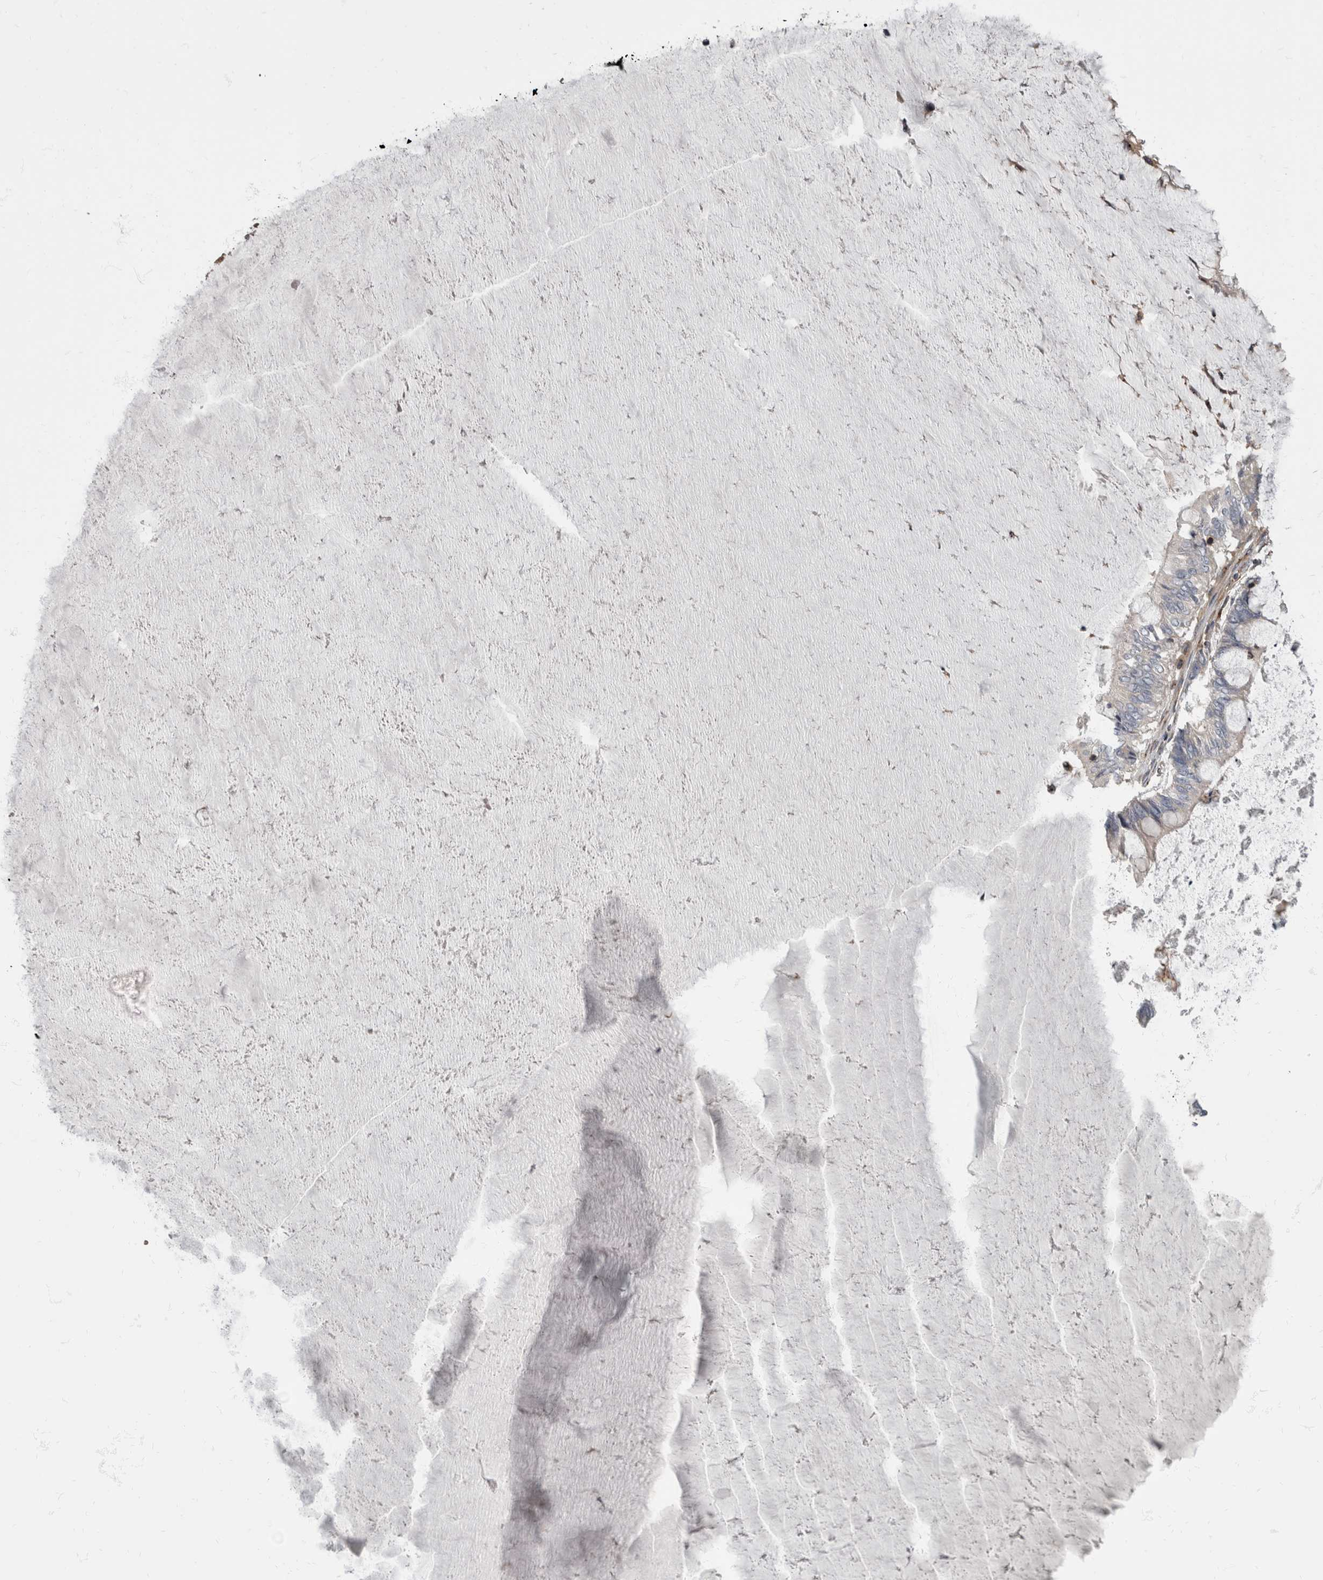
{"staining": {"intensity": "weak", "quantity": "<25%", "location": "cytoplasmic/membranous"}, "tissue": "ovarian cancer", "cell_type": "Tumor cells", "image_type": "cancer", "snomed": [{"axis": "morphology", "description": "Cystadenocarcinoma, mucinous, NOS"}, {"axis": "topography", "description": "Ovary"}], "caption": "Immunohistochemistry (IHC) micrograph of ovarian mucinous cystadenocarcinoma stained for a protein (brown), which demonstrates no expression in tumor cells.", "gene": "HOOK3", "patient": {"sex": "female", "age": 61}}